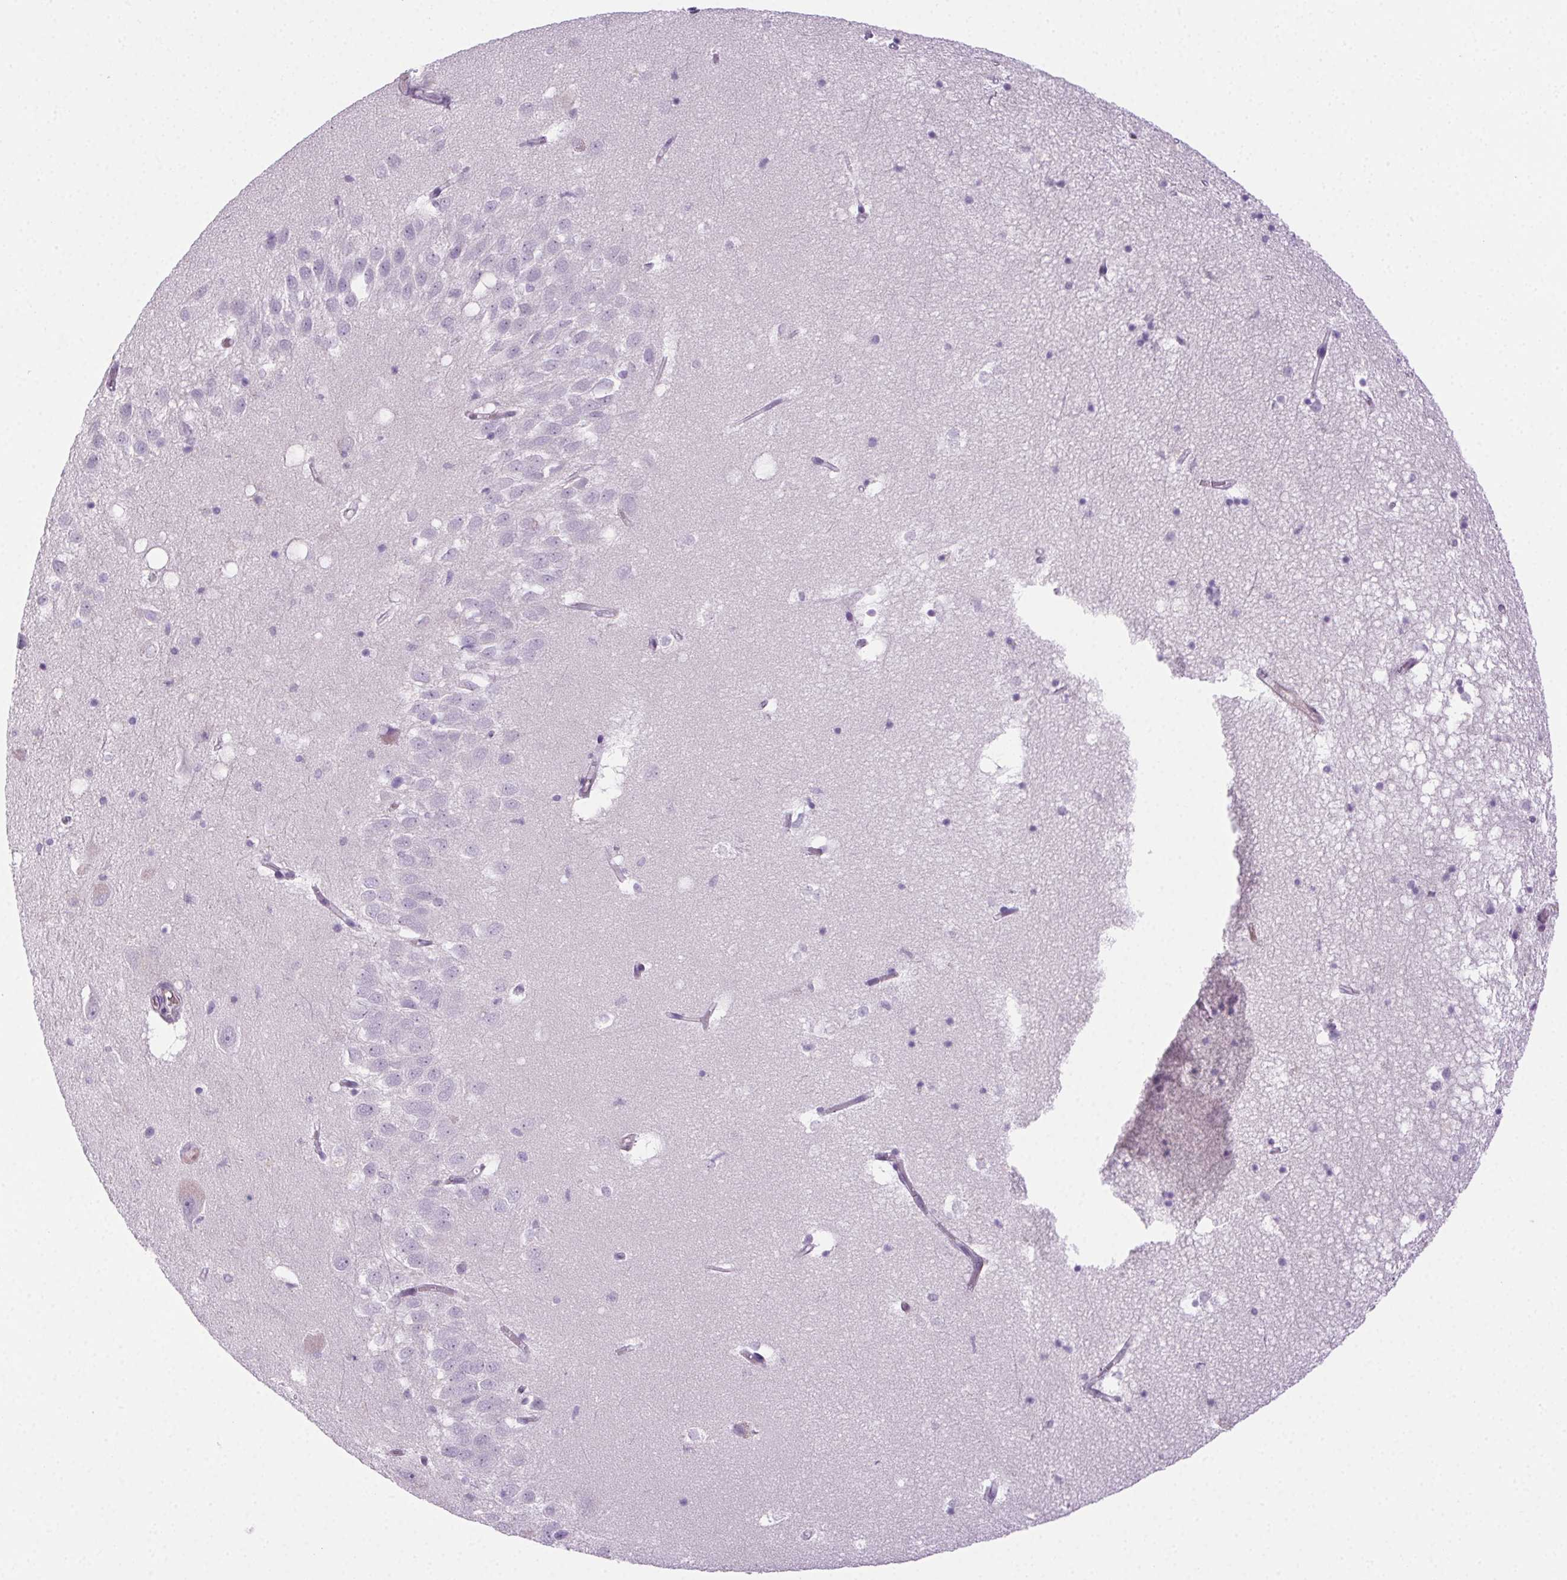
{"staining": {"intensity": "negative", "quantity": "none", "location": "none"}, "tissue": "hippocampus", "cell_type": "Glial cells", "image_type": "normal", "snomed": [{"axis": "morphology", "description": "Normal tissue, NOS"}, {"axis": "topography", "description": "Hippocampus"}], "caption": "This is an IHC photomicrograph of benign human hippocampus. There is no positivity in glial cells.", "gene": "TMEM45A", "patient": {"sex": "male", "age": 58}}